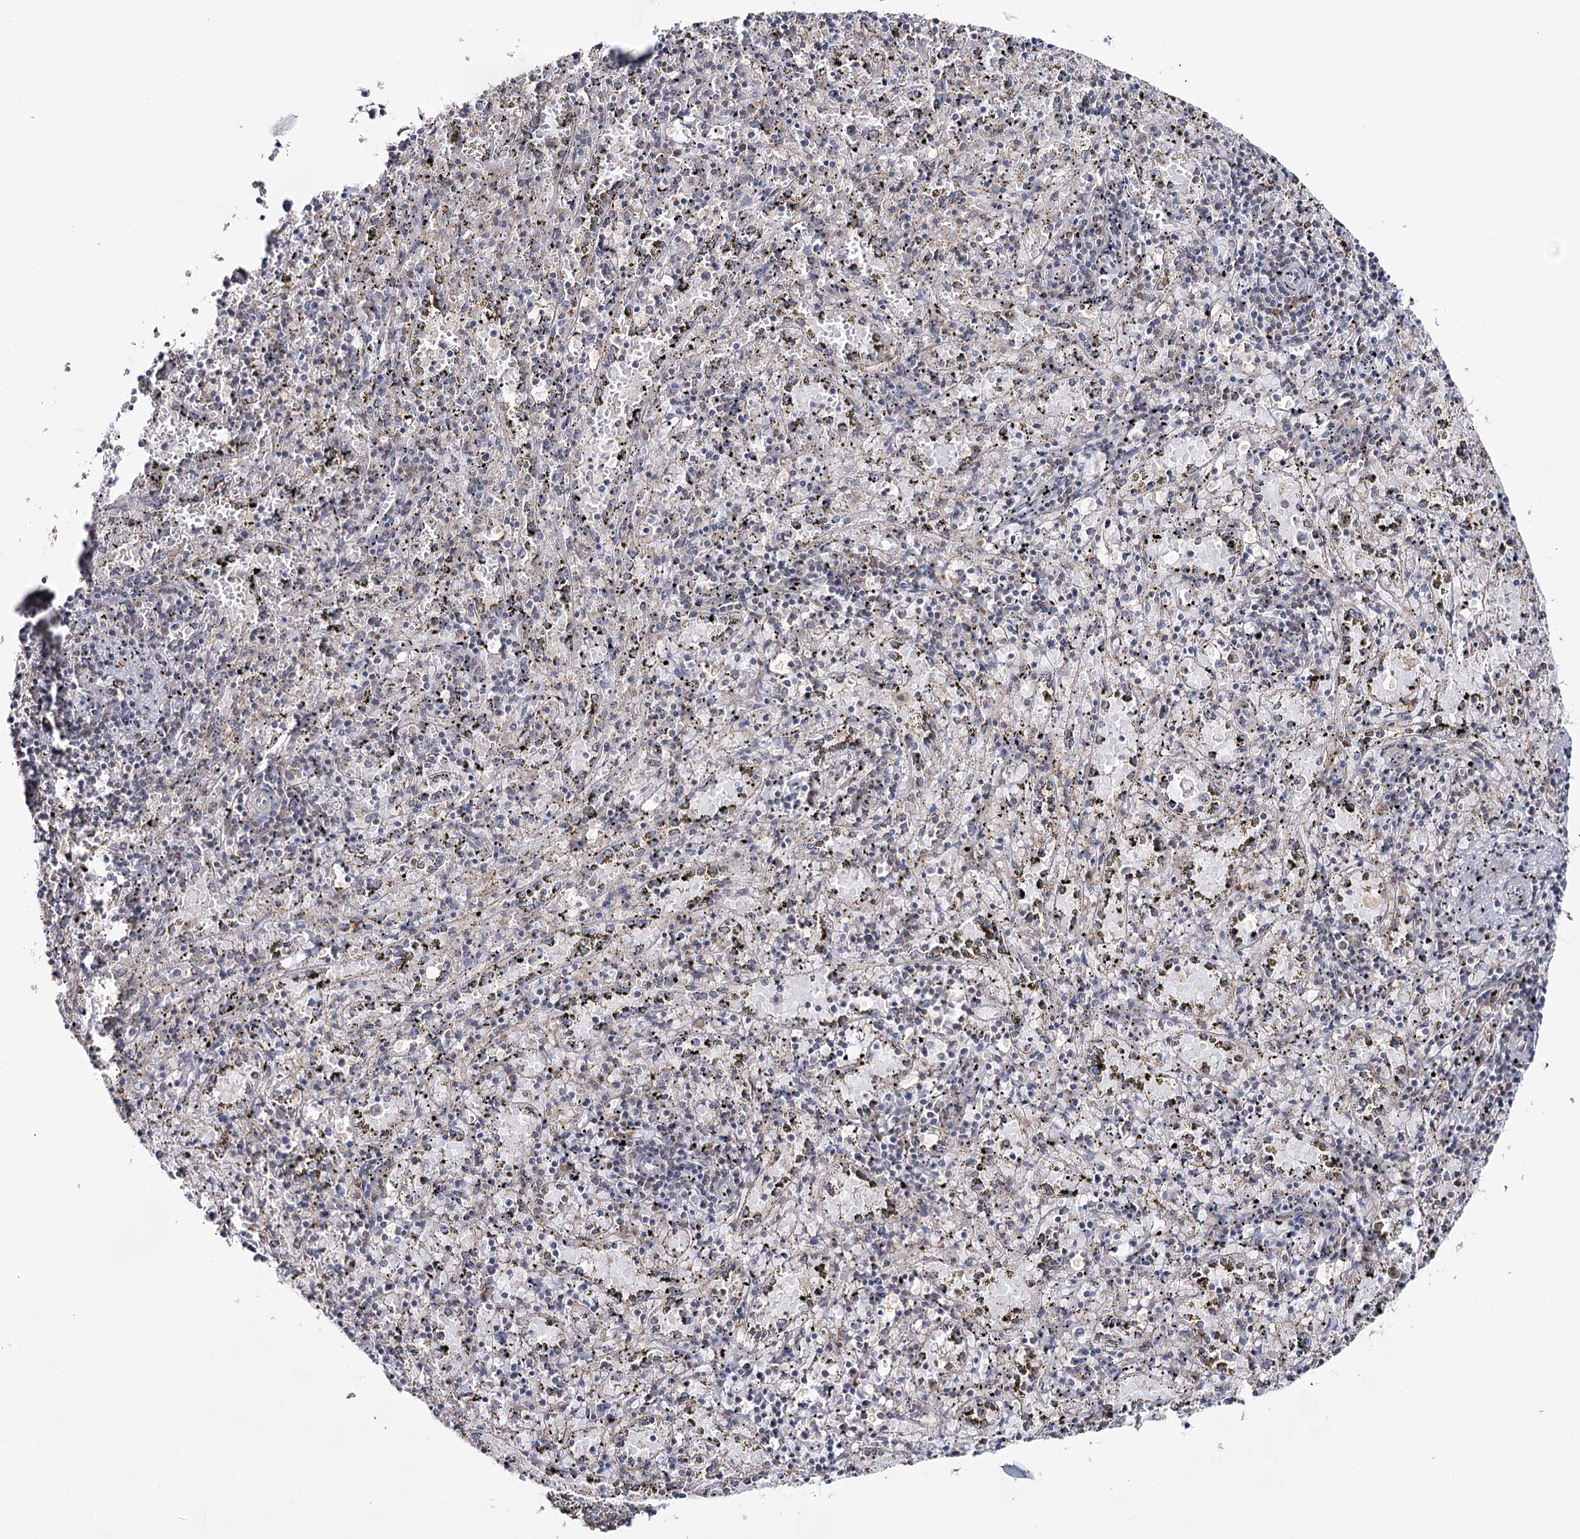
{"staining": {"intensity": "weak", "quantity": "<25%", "location": "cytoplasmic/membranous"}, "tissue": "spleen", "cell_type": "Cells in red pulp", "image_type": "normal", "snomed": [{"axis": "morphology", "description": "Normal tissue, NOS"}, {"axis": "topography", "description": "Spleen"}], "caption": "Human spleen stained for a protein using IHC reveals no positivity in cells in red pulp.", "gene": "ZC3H8", "patient": {"sex": "male", "age": 11}}